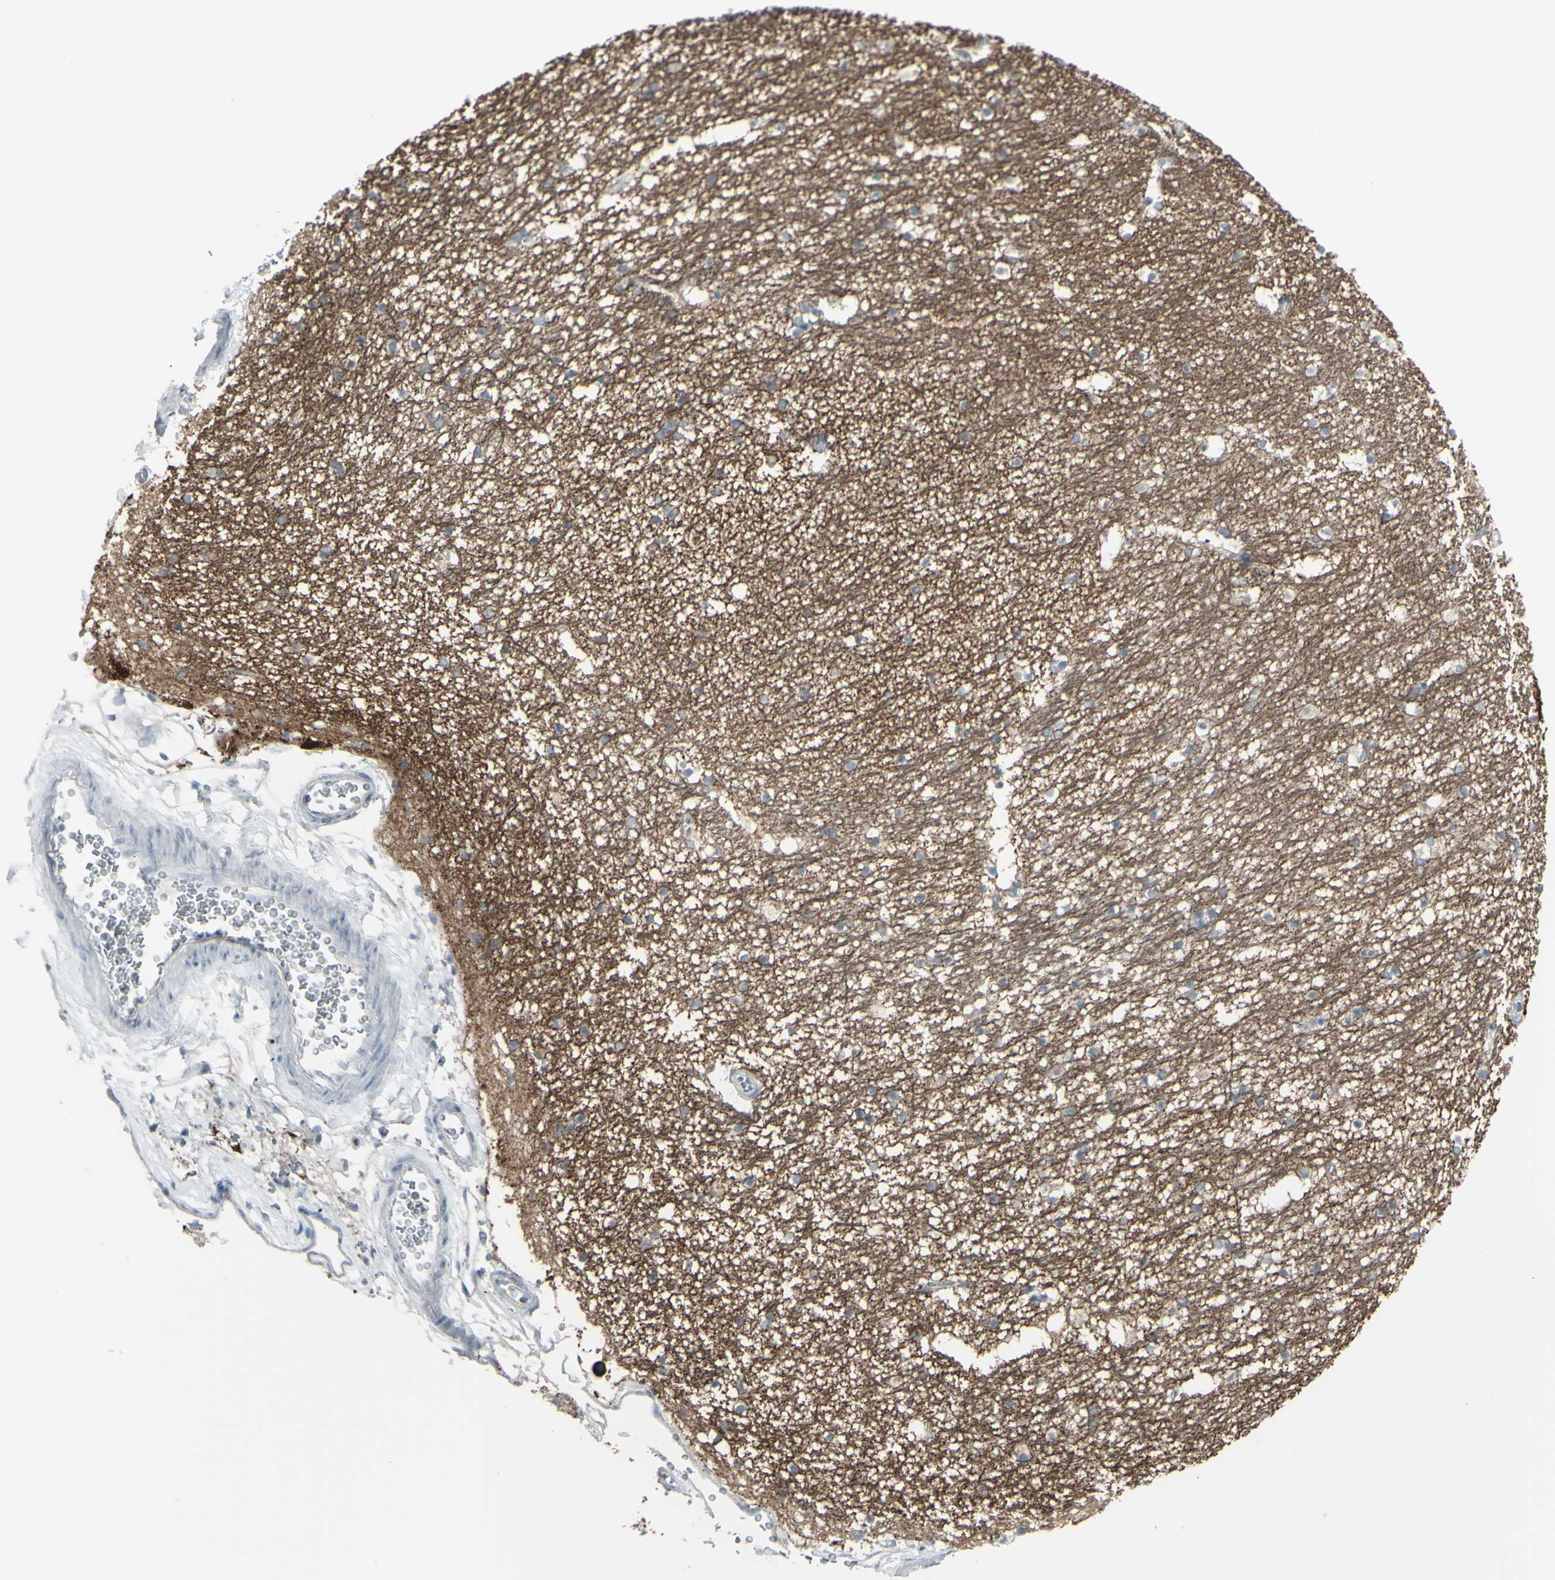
{"staining": {"intensity": "weak", "quantity": "25%-75%", "location": "cytoplasmic/membranous"}, "tissue": "hippocampus", "cell_type": "Glial cells", "image_type": "normal", "snomed": [{"axis": "morphology", "description": "Normal tissue, NOS"}, {"axis": "topography", "description": "Hippocampus"}], "caption": "Human hippocampus stained for a protein (brown) demonstrates weak cytoplasmic/membranous positive staining in approximately 25%-75% of glial cells.", "gene": "RAB3A", "patient": {"sex": "male", "age": 45}}